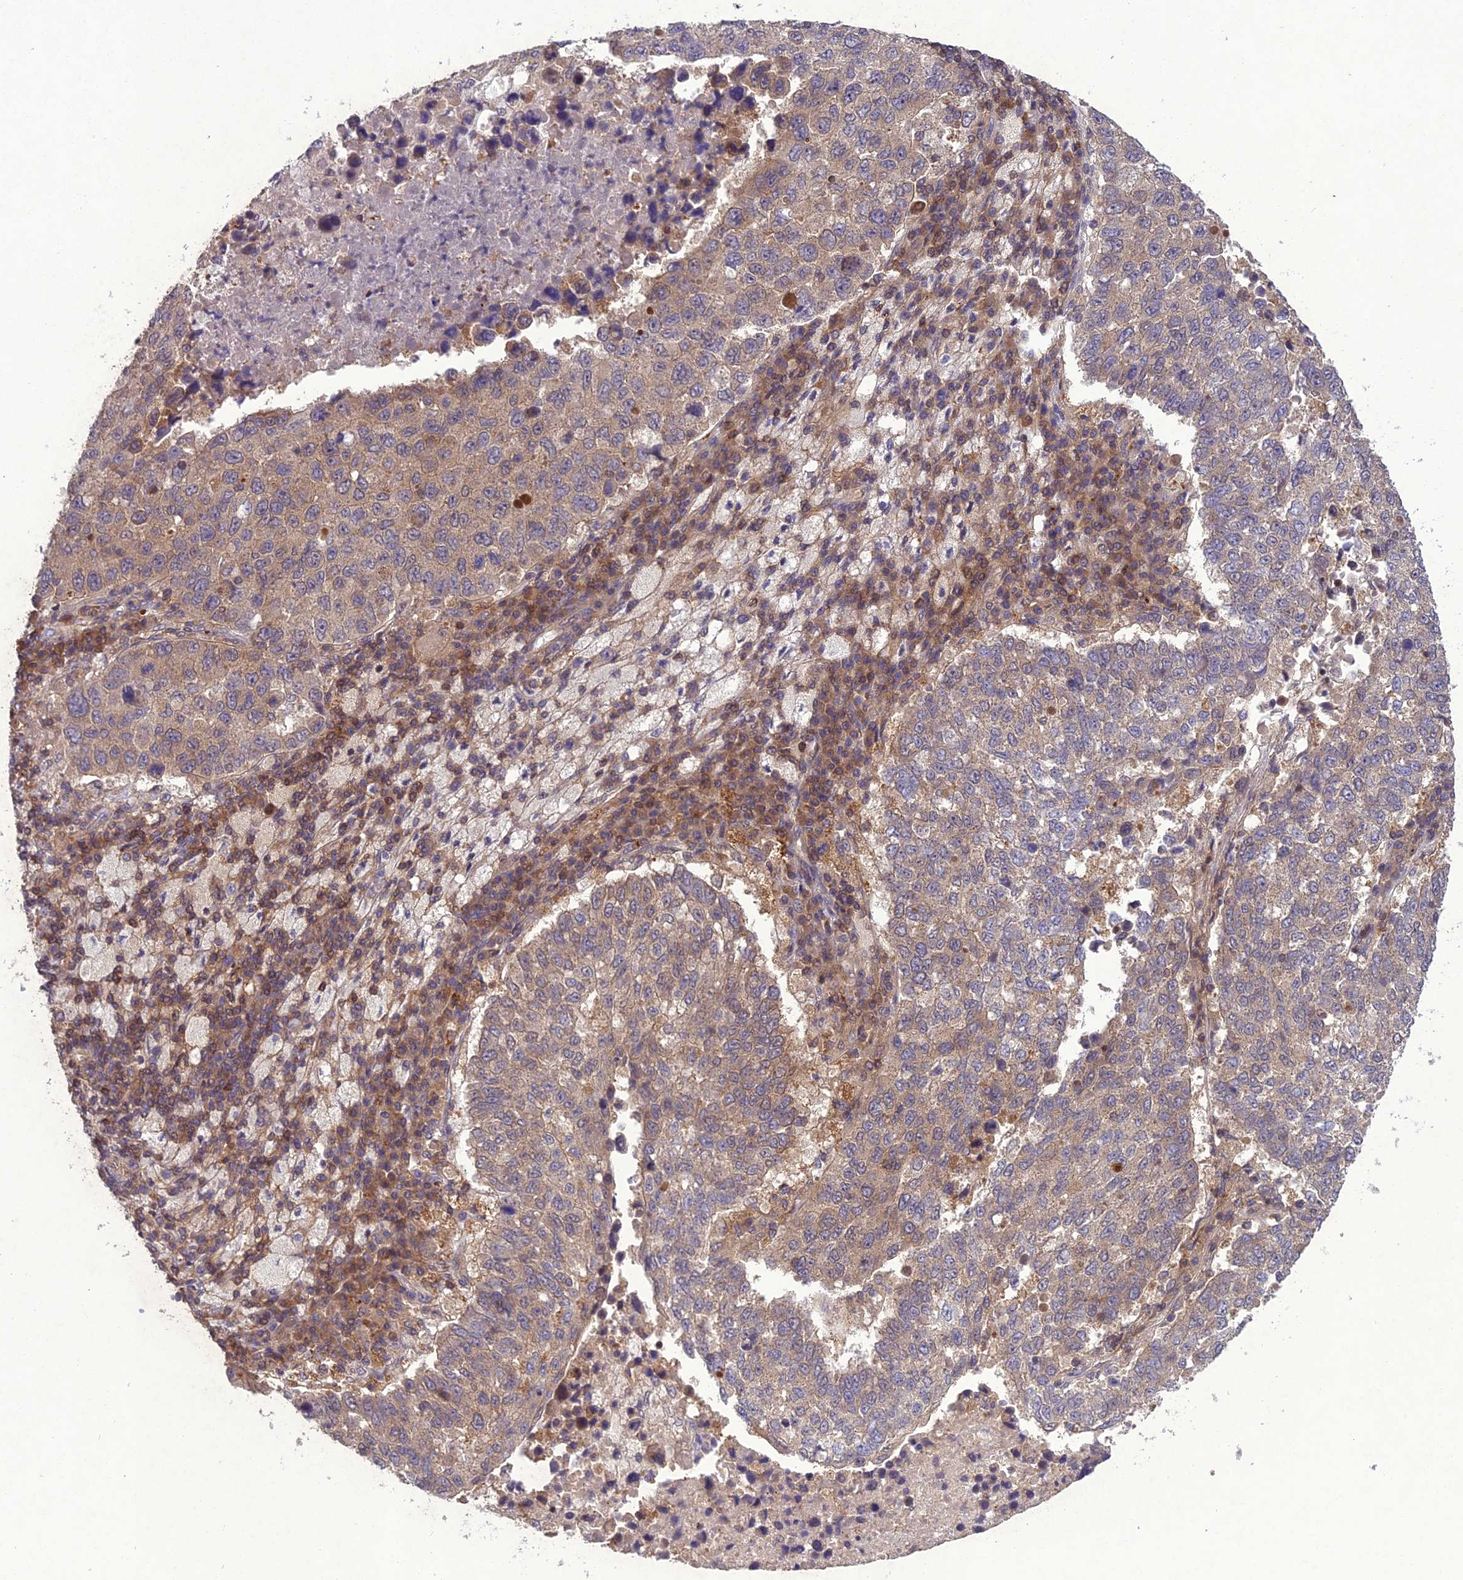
{"staining": {"intensity": "weak", "quantity": ">75%", "location": "cytoplasmic/membranous"}, "tissue": "lung cancer", "cell_type": "Tumor cells", "image_type": "cancer", "snomed": [{"axis": "morphology", "description": "Squamous cell carcinoma, NOS"}, {"axis": "topography", "description": "Lung"}], "caption": "A micrograph showing weak cytoplasmic/membranous positivity in approximately >75% of tumor cells in lung cancer, as visualized by brown immunohistochemical staining.", "gene": "GDF6", "patient": {"sex": "male", "age": 73}}